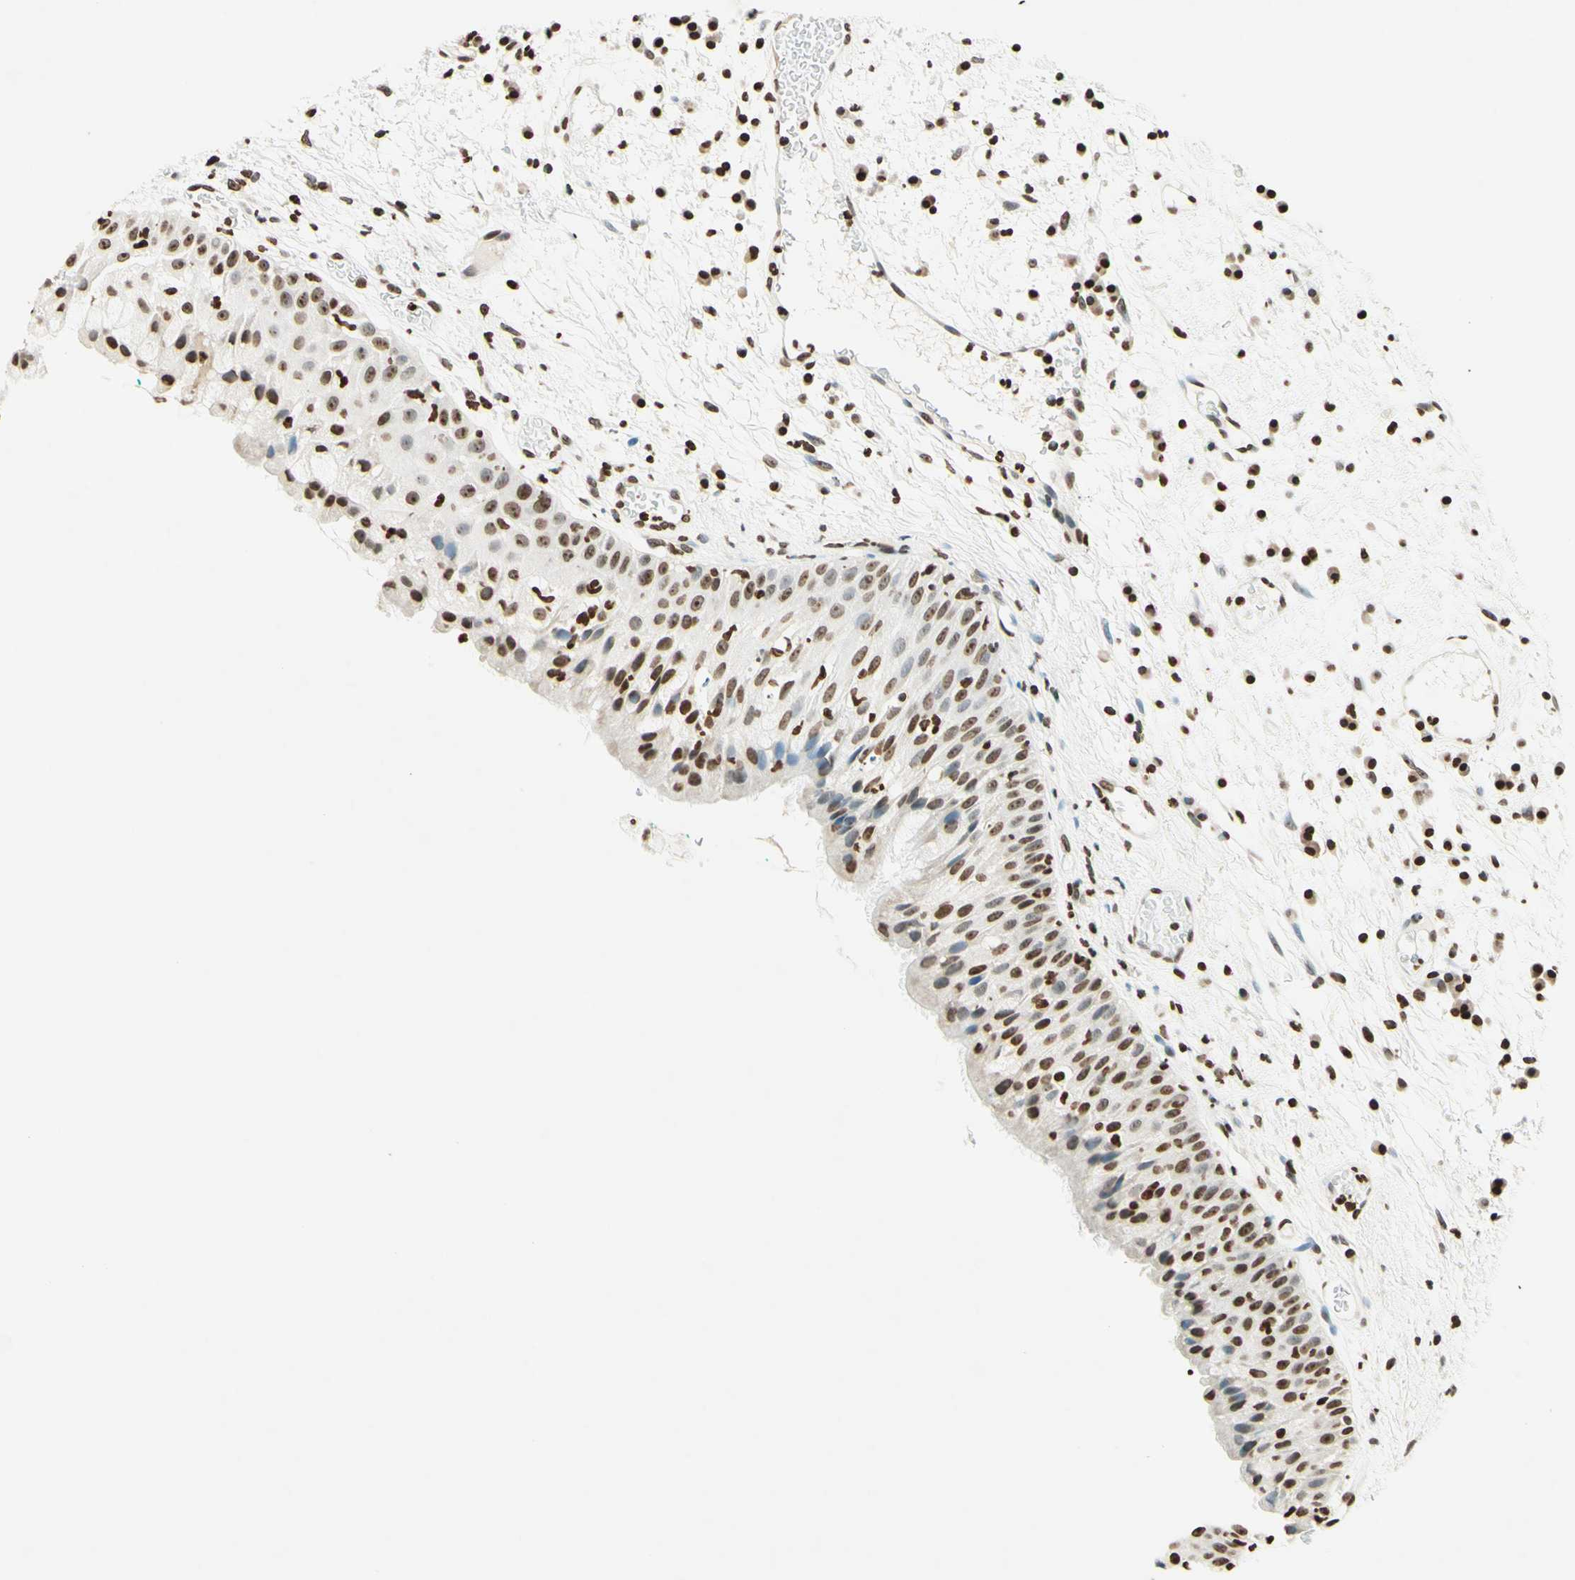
{"staining": {"intensity": "moderate", "quantity": "25%-75%", "location": "nuclear"}, "tissue": "head and neck cancer", "cell_type": "Tumor cells", "image_type": "cancer", "snomed": [{"axis": "morphology", "description": "Squamous cell carcinoma, NOS"}, {"axis": "topography", "description": "Head-Neck"}], "caption": "A micrograph of human head and neck cancer stained for a protein demonstrates moderate nuclear brown staining in tumor cells. Using DAB (brown) and hematoxylin (blue) stains, captured at high magnification using brightfield microscopy.", "gene": "MSH2", "patient": {"sex": "male", "age": 62}}